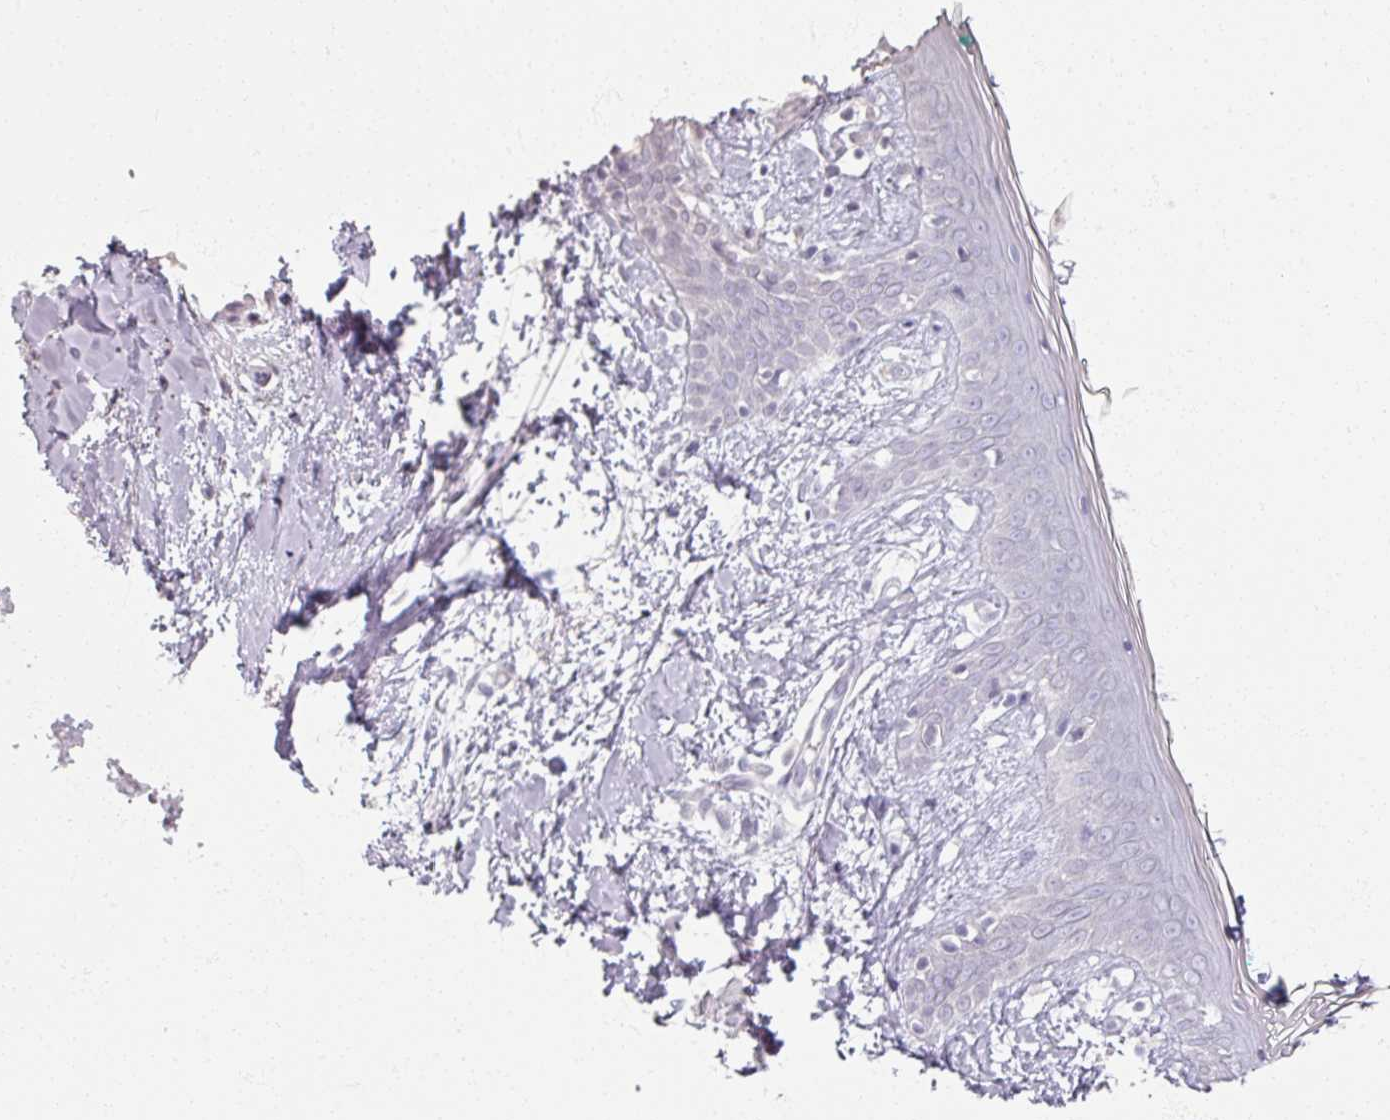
{"staining": {"intensity": "negative", "quantity": "none", "location": "none"}, "tissue": "skin", "cell_type": "Fibroblasts", "image_type": "normal", "snomed": [{"axis": "morphology", "description": "Normal tissue, NOS"}, {"axis": "topography", "description": "Skin"}], "caption": "An IHC micrograph of normal skin is shown. There is no staining in fibroblasts of skin. (Immunohistochemistry, brightfield microscopy, high magnification).", "gene": "SOX11", "patient": {"sex": "female", "age": 34}}